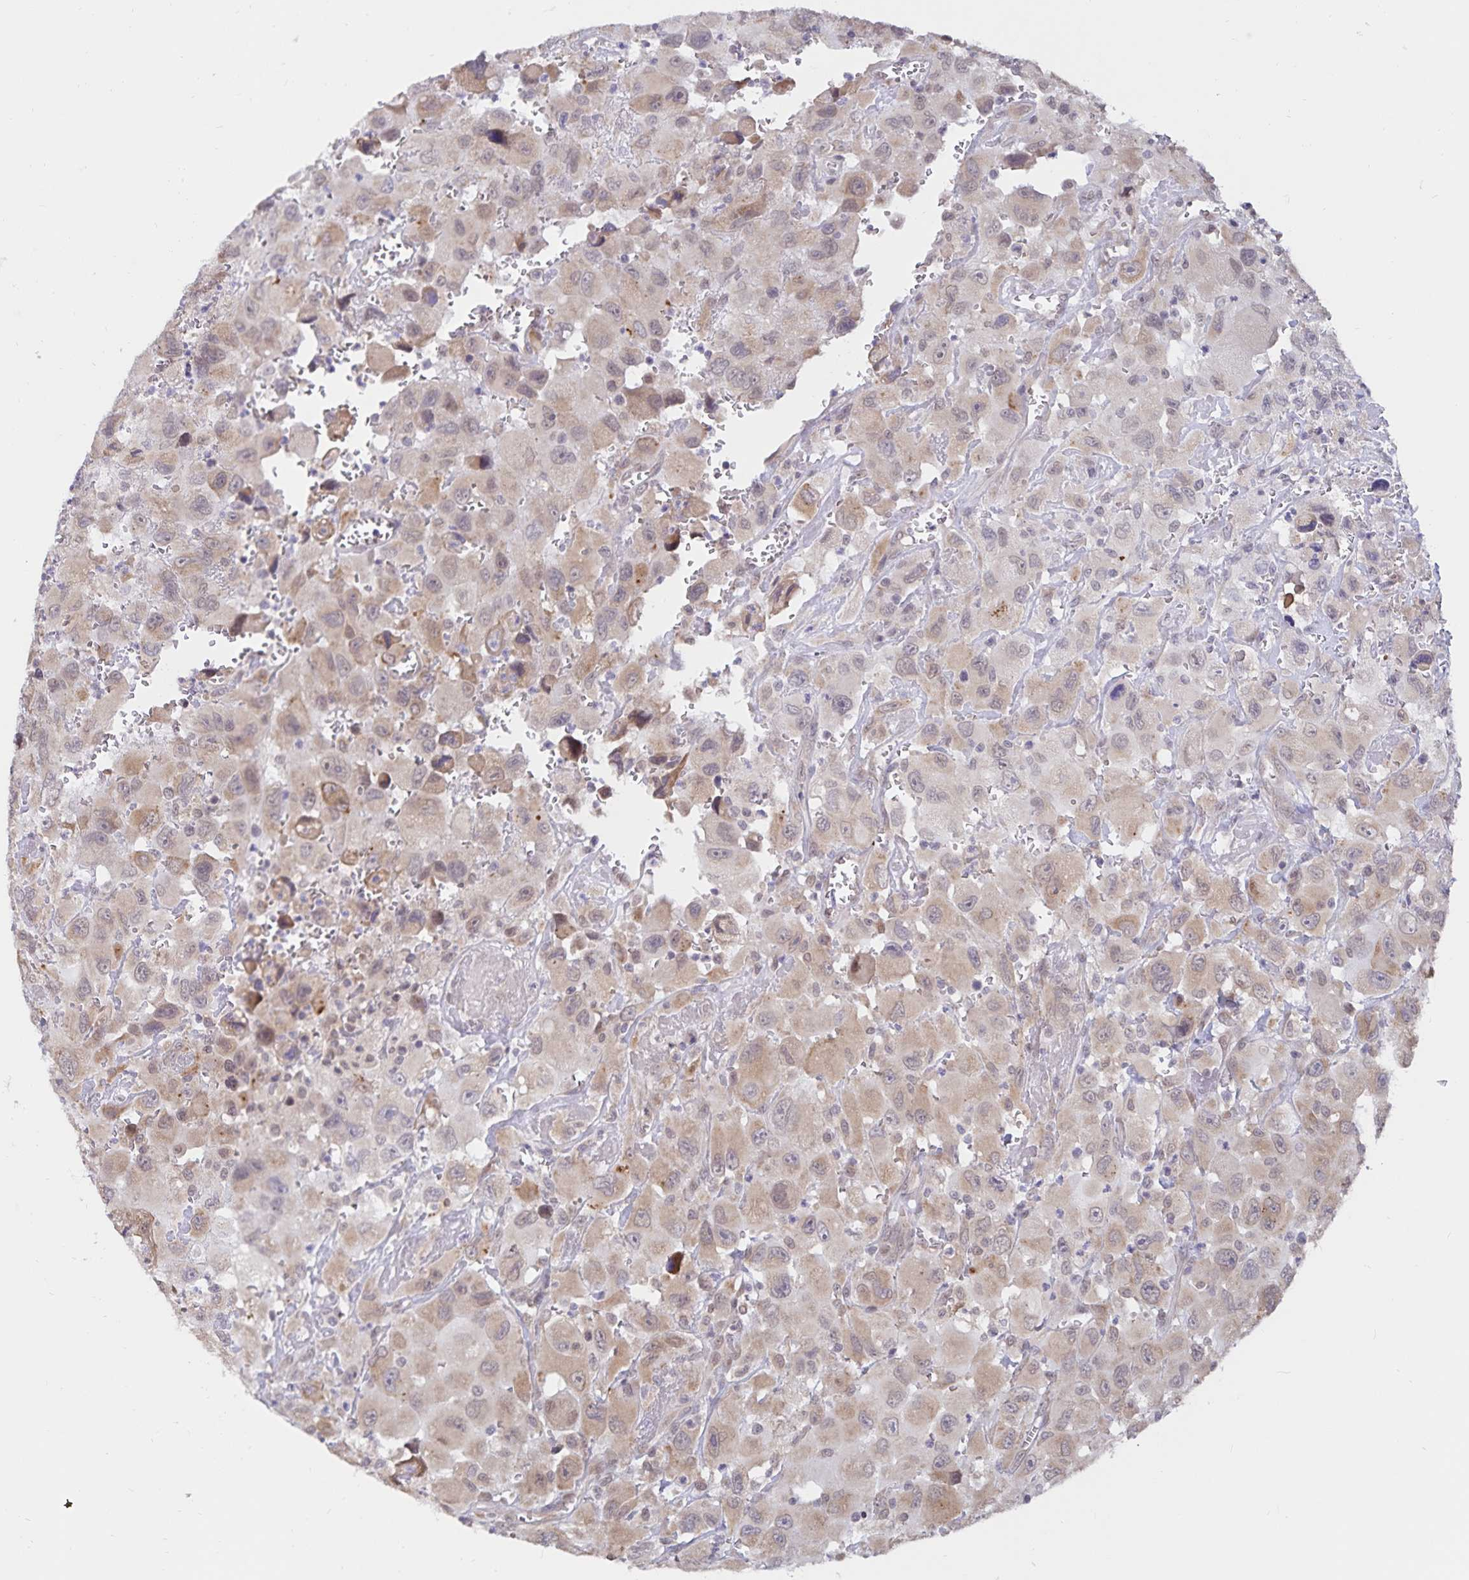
{"staining": {"intensity": "weak", "quantity": "25%-75%", "location": "cytoplasmic/membranous,nuclear"}, "tissue": "head and neck cancer", "cell_type": "Tumor cells", "image_type": "cancer", "snomed": [{"axis": "morphology", "description": "Squamous cell carcinoma, NOS"}, {"axis": "morphology", "description": "Squamous cell carcinoma, metastatic, NOS"}, {"axis": "topography", "description": "Oral tissue"}, {"axis": "topography", "description": "Head-Neck"}], "caption": "Weak cytoplasmic/membranous and nuclear positivity is appreciated in about 25%-75% of tumor cells in head and neck cancer (metastatic squamous cell carcinoma).", "gene": "ATP2A2", "patient": {"sex": "female", "age": 85}}